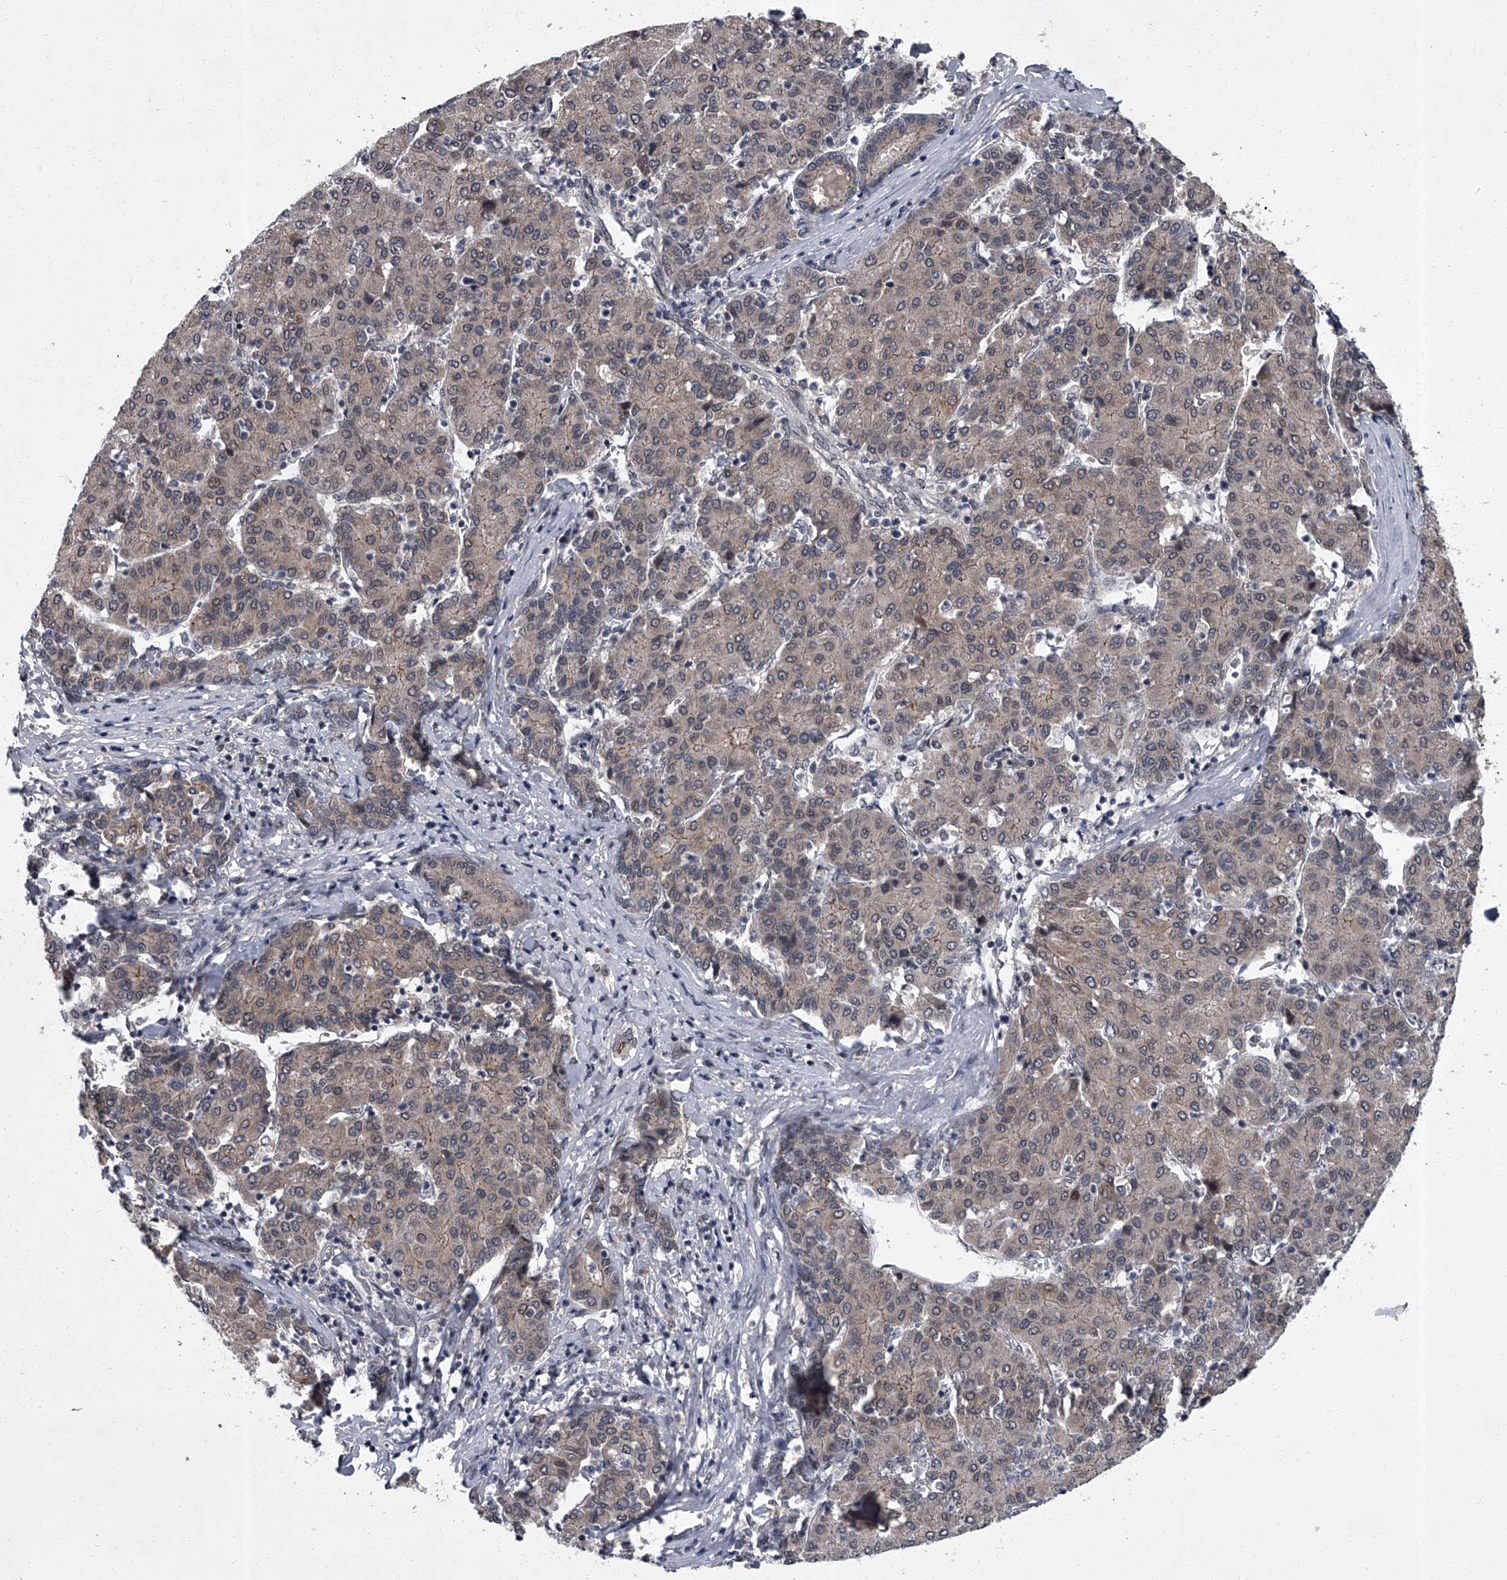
{"staining": {"intensity": "negative", "quantity": "none", "location": "none"}, "tissue": "liver cancer", "cell_type": "Tumor cells", "image_type": "cancer", "snomed": [{"axis": "morphology", "description": "Carcinoma, Hepatocellular, NOS"}, {"axis": "topography", "description": "Liver"}], "caption": "IHC histopathology image of neoplastic tissue: human liver cancer stained with DAB (3,3'-diaminobenzidine) exhibits no significant protein expression in tumor cells. The staining was performed using DAB to visualize the protein expression in brown, while the nuclei were stained in blue with hematoxylin (Magnification: 20x).", "gene": "ZNF518B", "patient": {"sex": "male", "age": 65}}